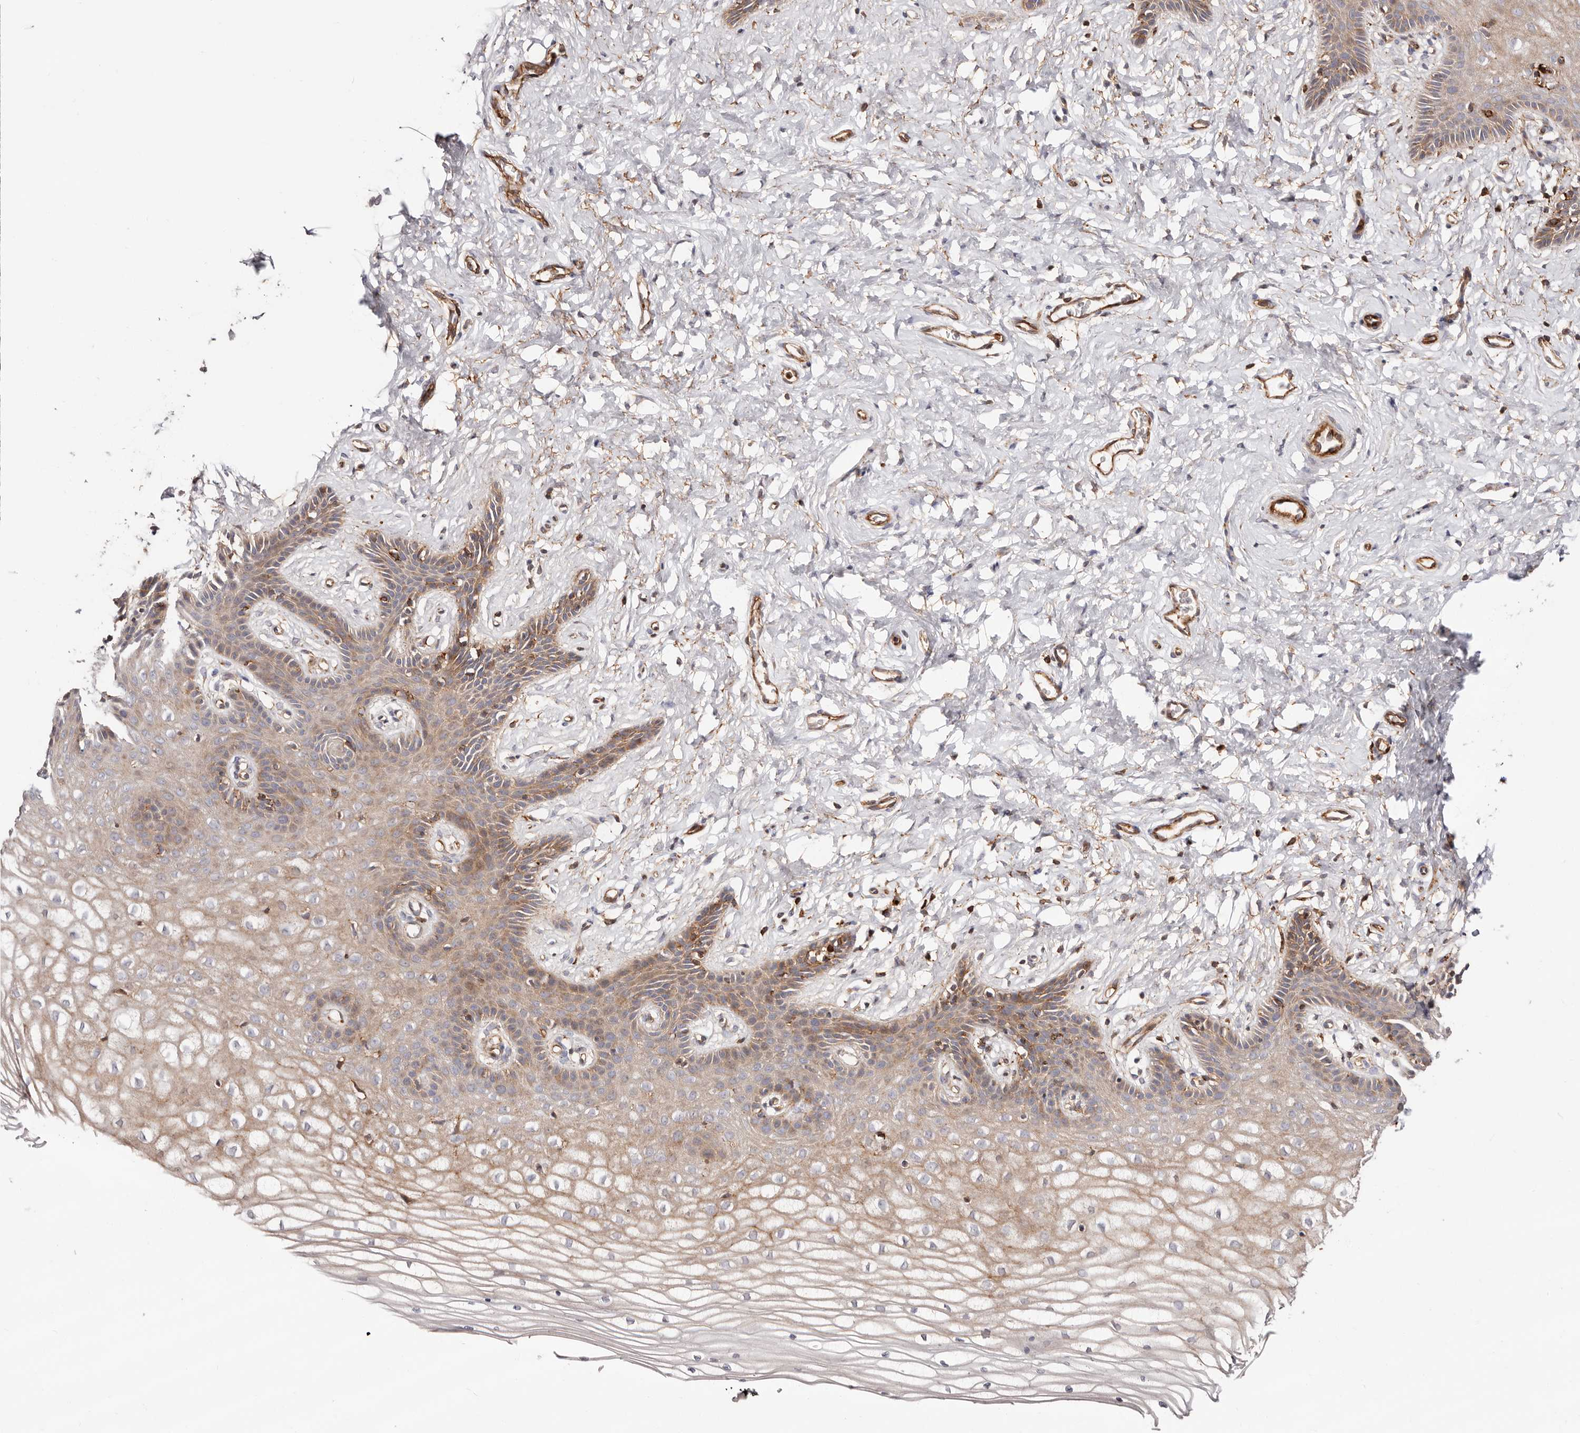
{"staining": {"intensity": "moderate", "quantity": "25%-75%", "location": "cytoplasmic/membranous"}, "tissue": "vagina", "cell_type": "Squamous epithelial cells", "image_type": "normal", "snomed": [{"axis": "morphology", "description": "Normal tissue, NOS"}, {"axis": "topography", "description": "Vagina"}, {"axis": "topography", "description": "Cervix"}], "caption": "Protein staining displays moderate cytoplasmic/membranous positivity in approximately 25%-75% of squamous epithelial cells in normal vagina. (DAB (3,3'-diaminobenzidine) IHC, brown staining for protein, blue staining for nuclei).", "gene": "PTPN22", "patient": {"sex": "female", "age": 40}}